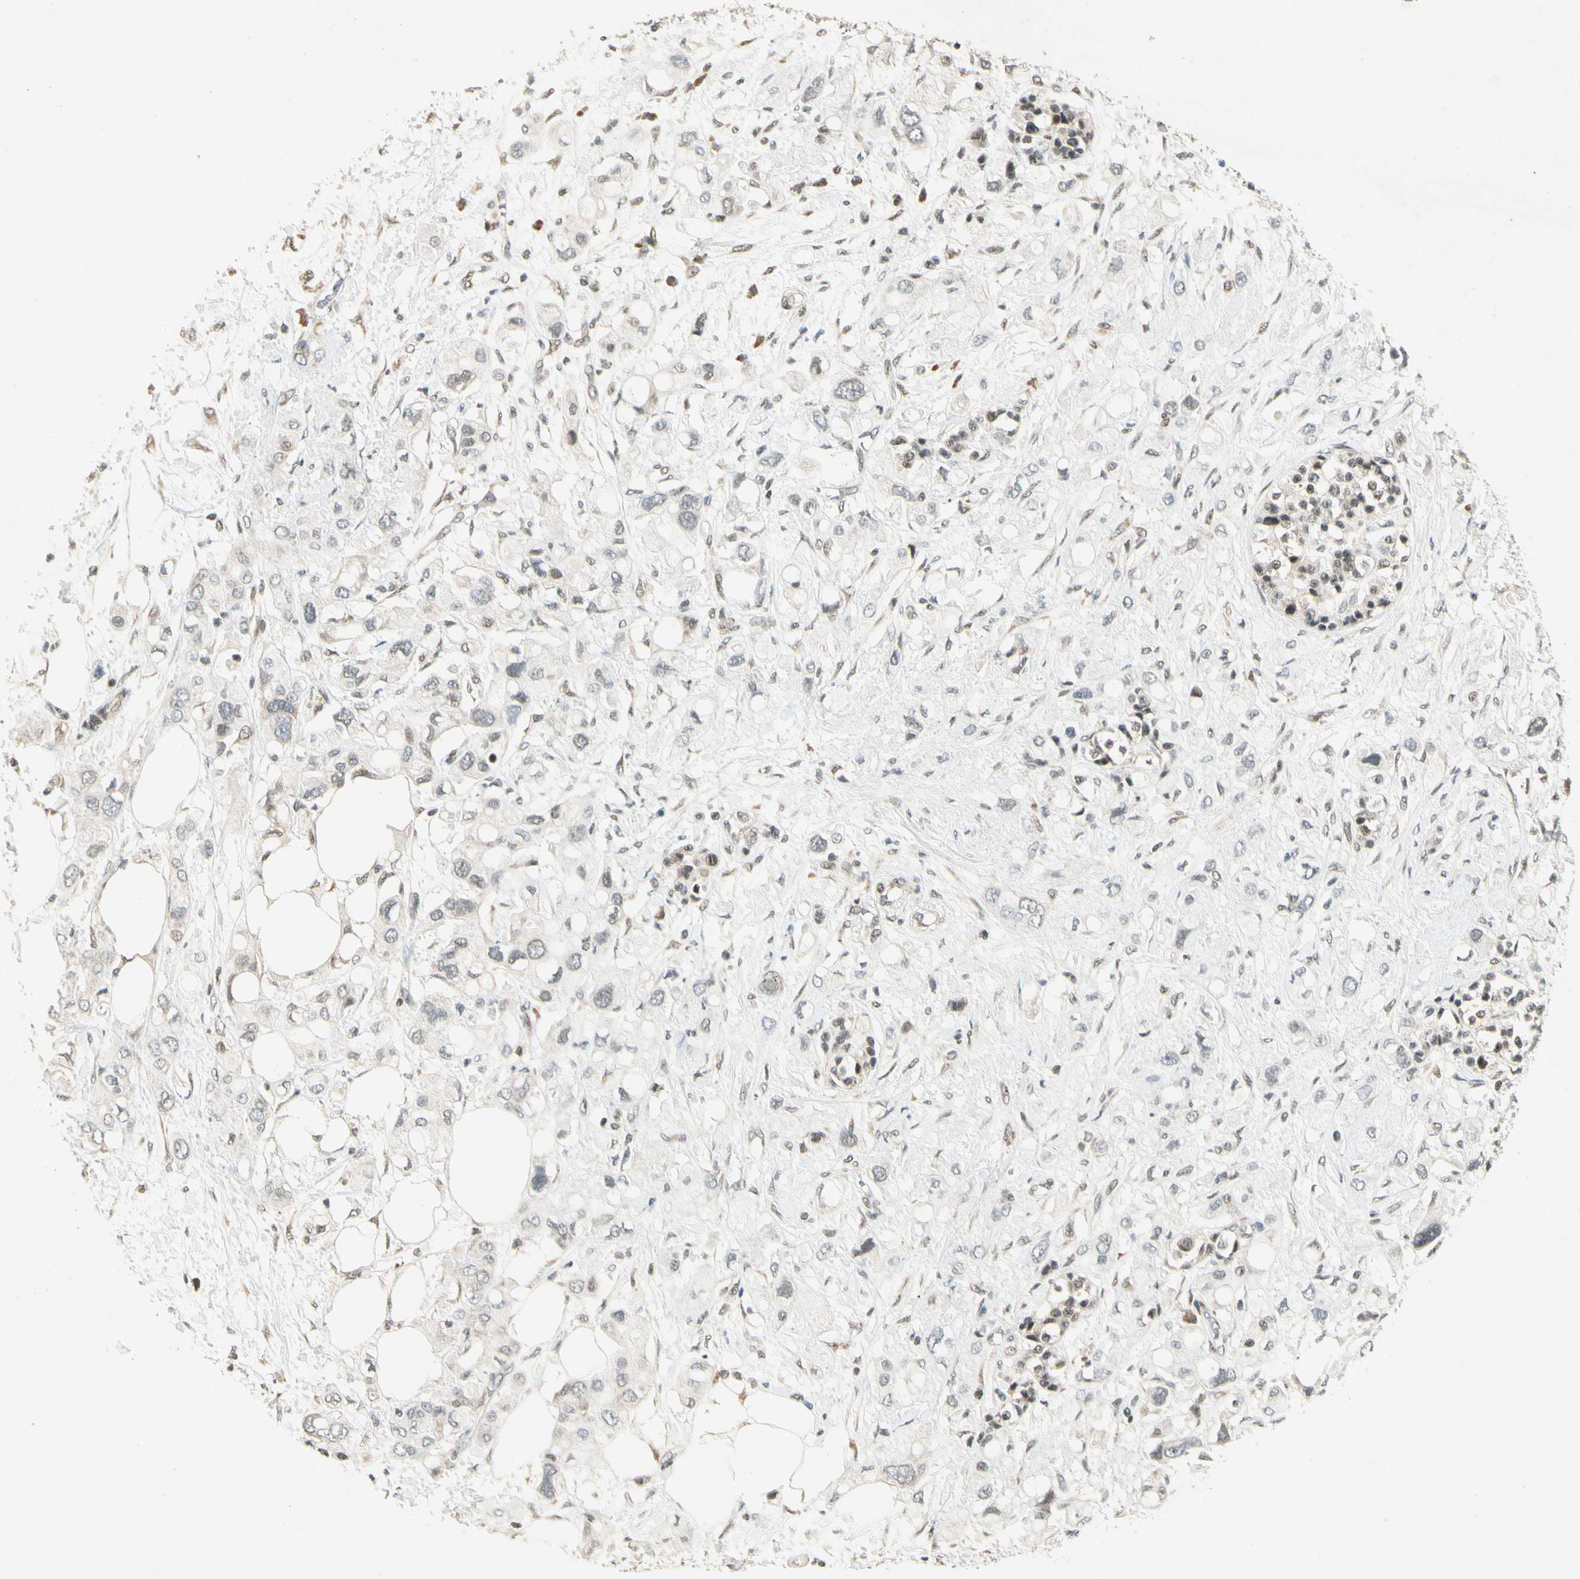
{"staining": {"intensity": "weak", "quantity": "<25%", "location": "cytoplasmic/membranous,nuclear"}, "tissue": "pancreatic cancer", "cell_type": "Tumor cells", "image_type": "cancer", "snomed": [{"axis": "morphology", "description": "Adenocarcinoma, NOS"}, {"axis": "topography", "description": "Pancreas"}], "caption": "Immunohistochemistry of human pancreatic adenocarcinoma displays no staining in tumor cells. (DAB (3,3'-diaminobenzidine) IHC visualized using brightfield microscopy, high magnification).", "gene": "ZBTB4", "patient": {"sex": "female", "age": 56}}